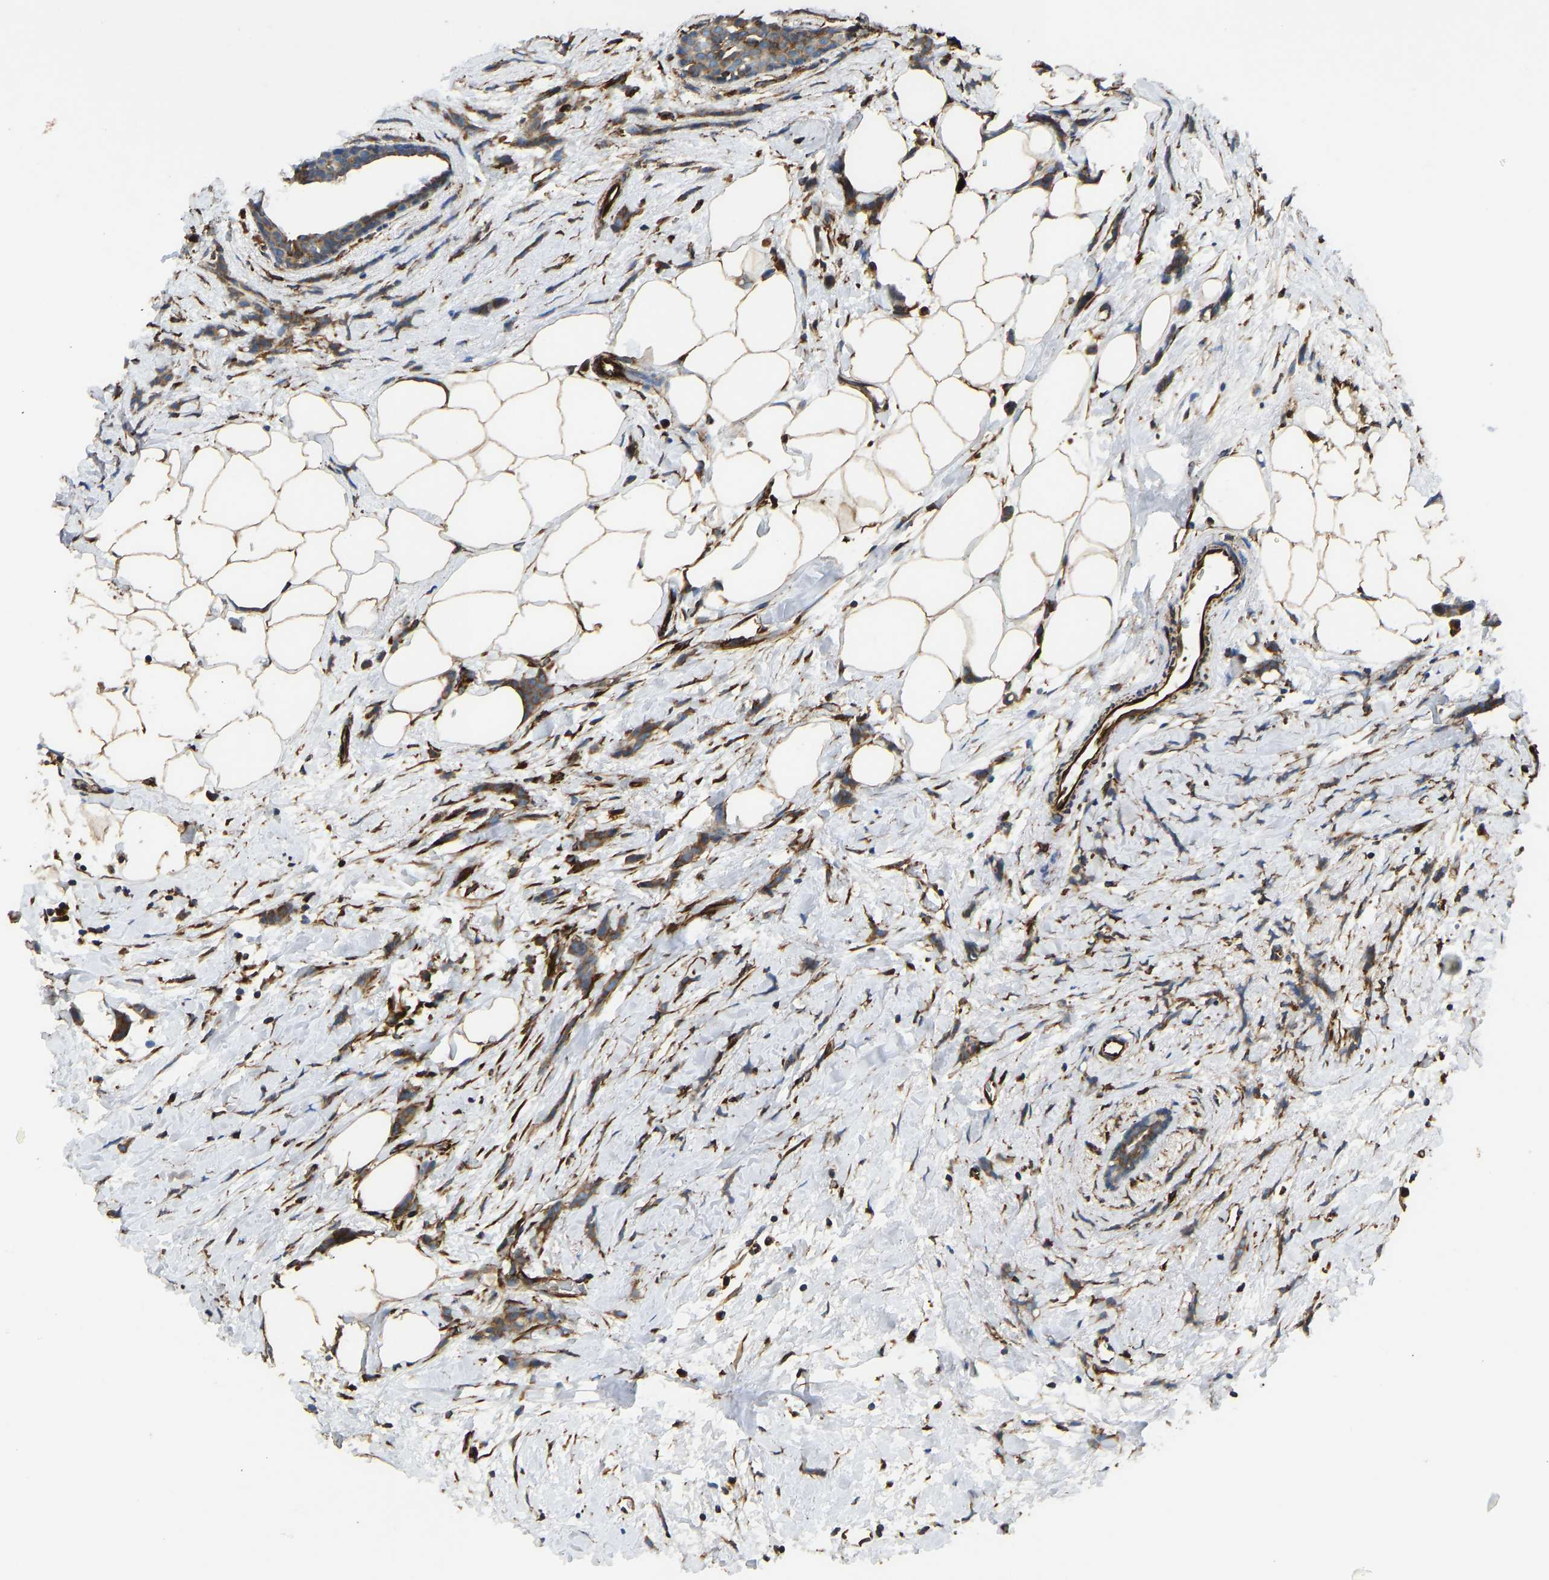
{"staining": {"intensity": "moderate", "quantity": ">75%", "location": "cytoplasmic/membranous"}, "tissue": "breast cancer", "cell_type": "Tumor cells", "image_type": "cancer", "snomed": [{"axis": "morphology", "description": "Lobular carcinoma, in situ"}, {"axis": "morphology", "description": "Lobular carcinoma"}, {"axis": "topography", "description": "Breast"}], "caption": "Protein expression analysis of human breast cancer reveals moderate cytoplasmic/membranous staining in approximately >75% of tumor cells. The staining is performed using DAB (3,3'-diaminobenzidine) brown chromogen to label protein expression. The nuclei are counter-stained blue using hematoxylin.", "gene": "BEX3", "patient": {"sex": "female", "age": 41}}